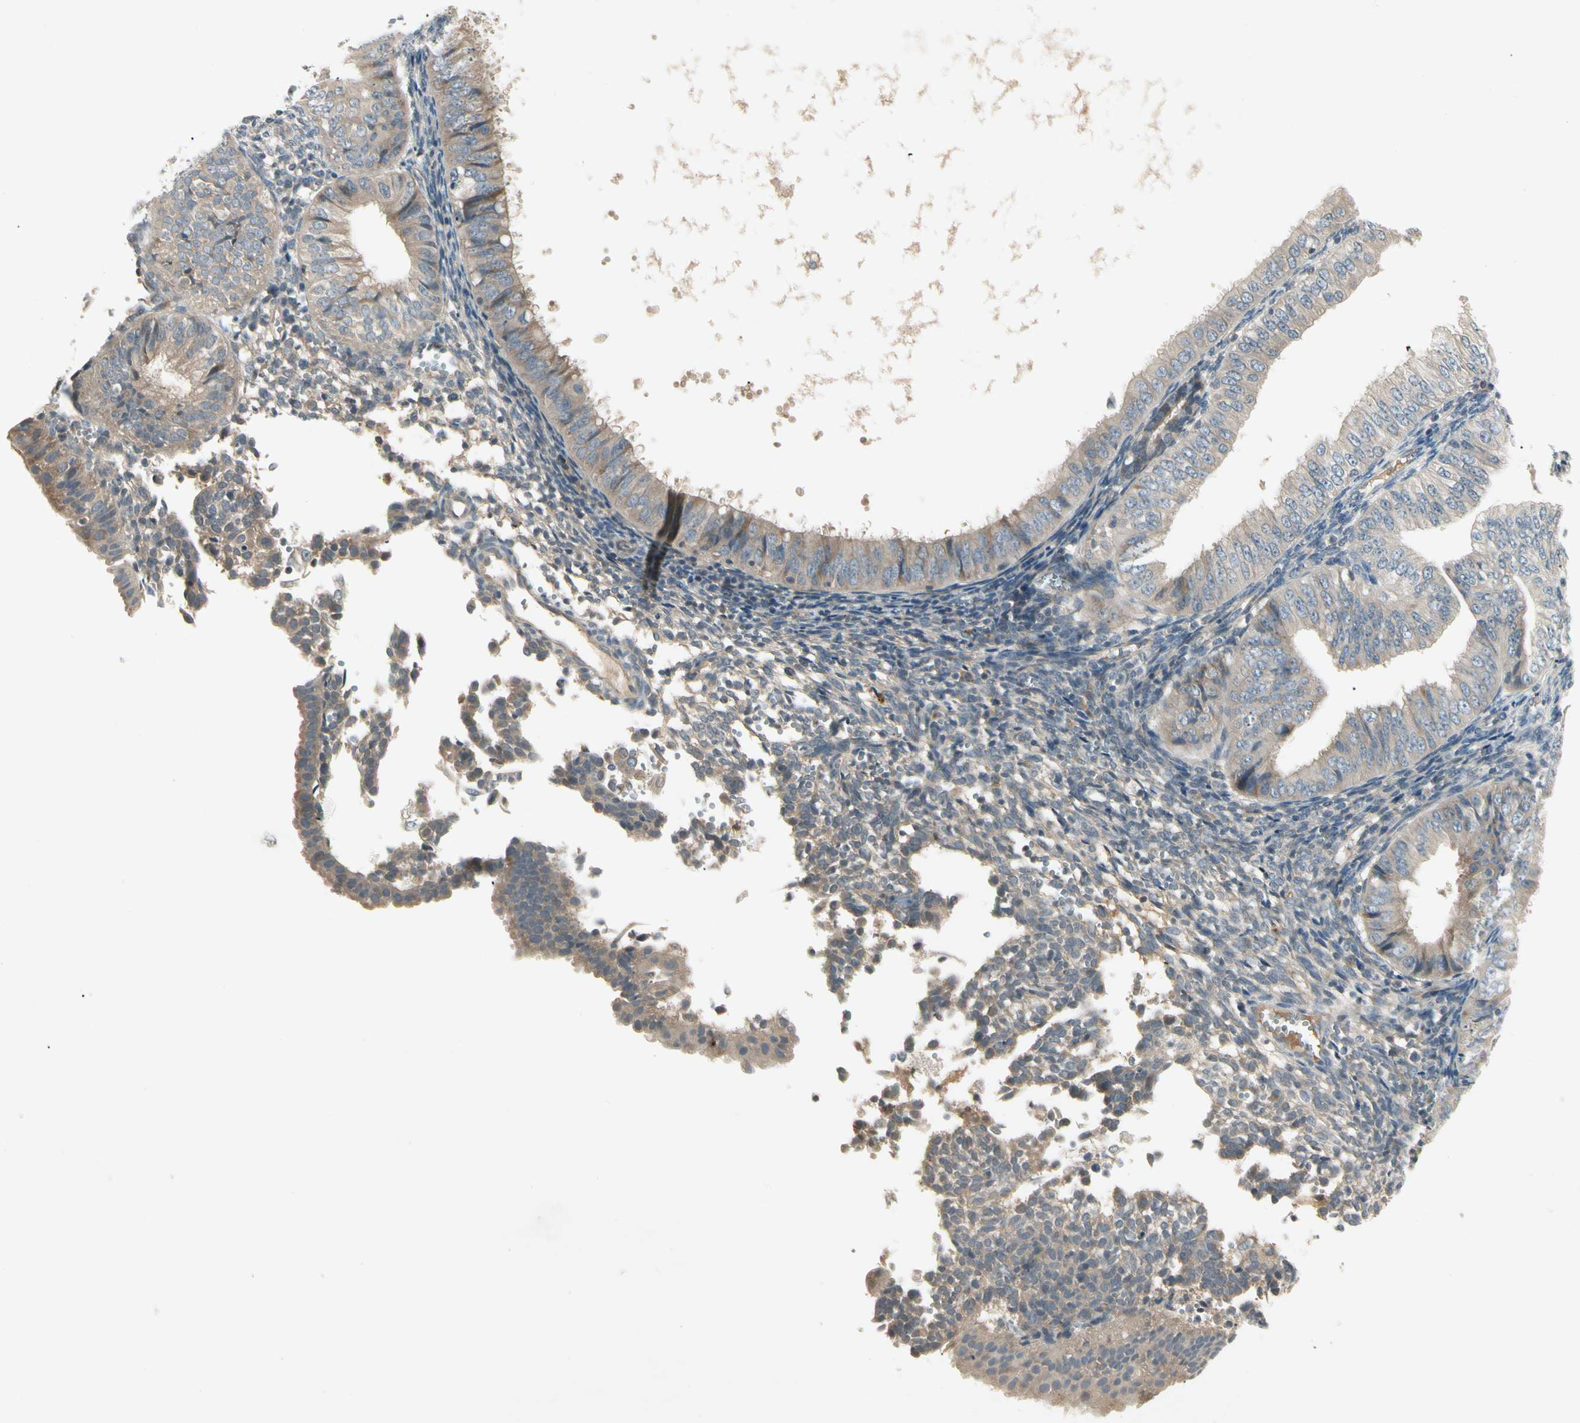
{"staining": {"intensity": "weak", "quantity": "25%-75%", "location": "cytoplasmic/membranous"}, "tissue": "endometrial cancer", "cell_type": "Tumor cells", "image_type": "cancer", "snomed": [{"axis": "morphology", "description": "Normal tissue, NOS"}, {"axis": "morphology", "description": "Adenocarcinoma, NOS"}, {"axis": "topography", "description": "Endometrium"}], "caption": "Endometrial cancer (adenocarcinoma) tissue reveals weak cytoplasmic/membranous expression in about 25%-75% of tumor cells", "gene": "CCL4", "patient": {"sex": "female", "age": 53}}